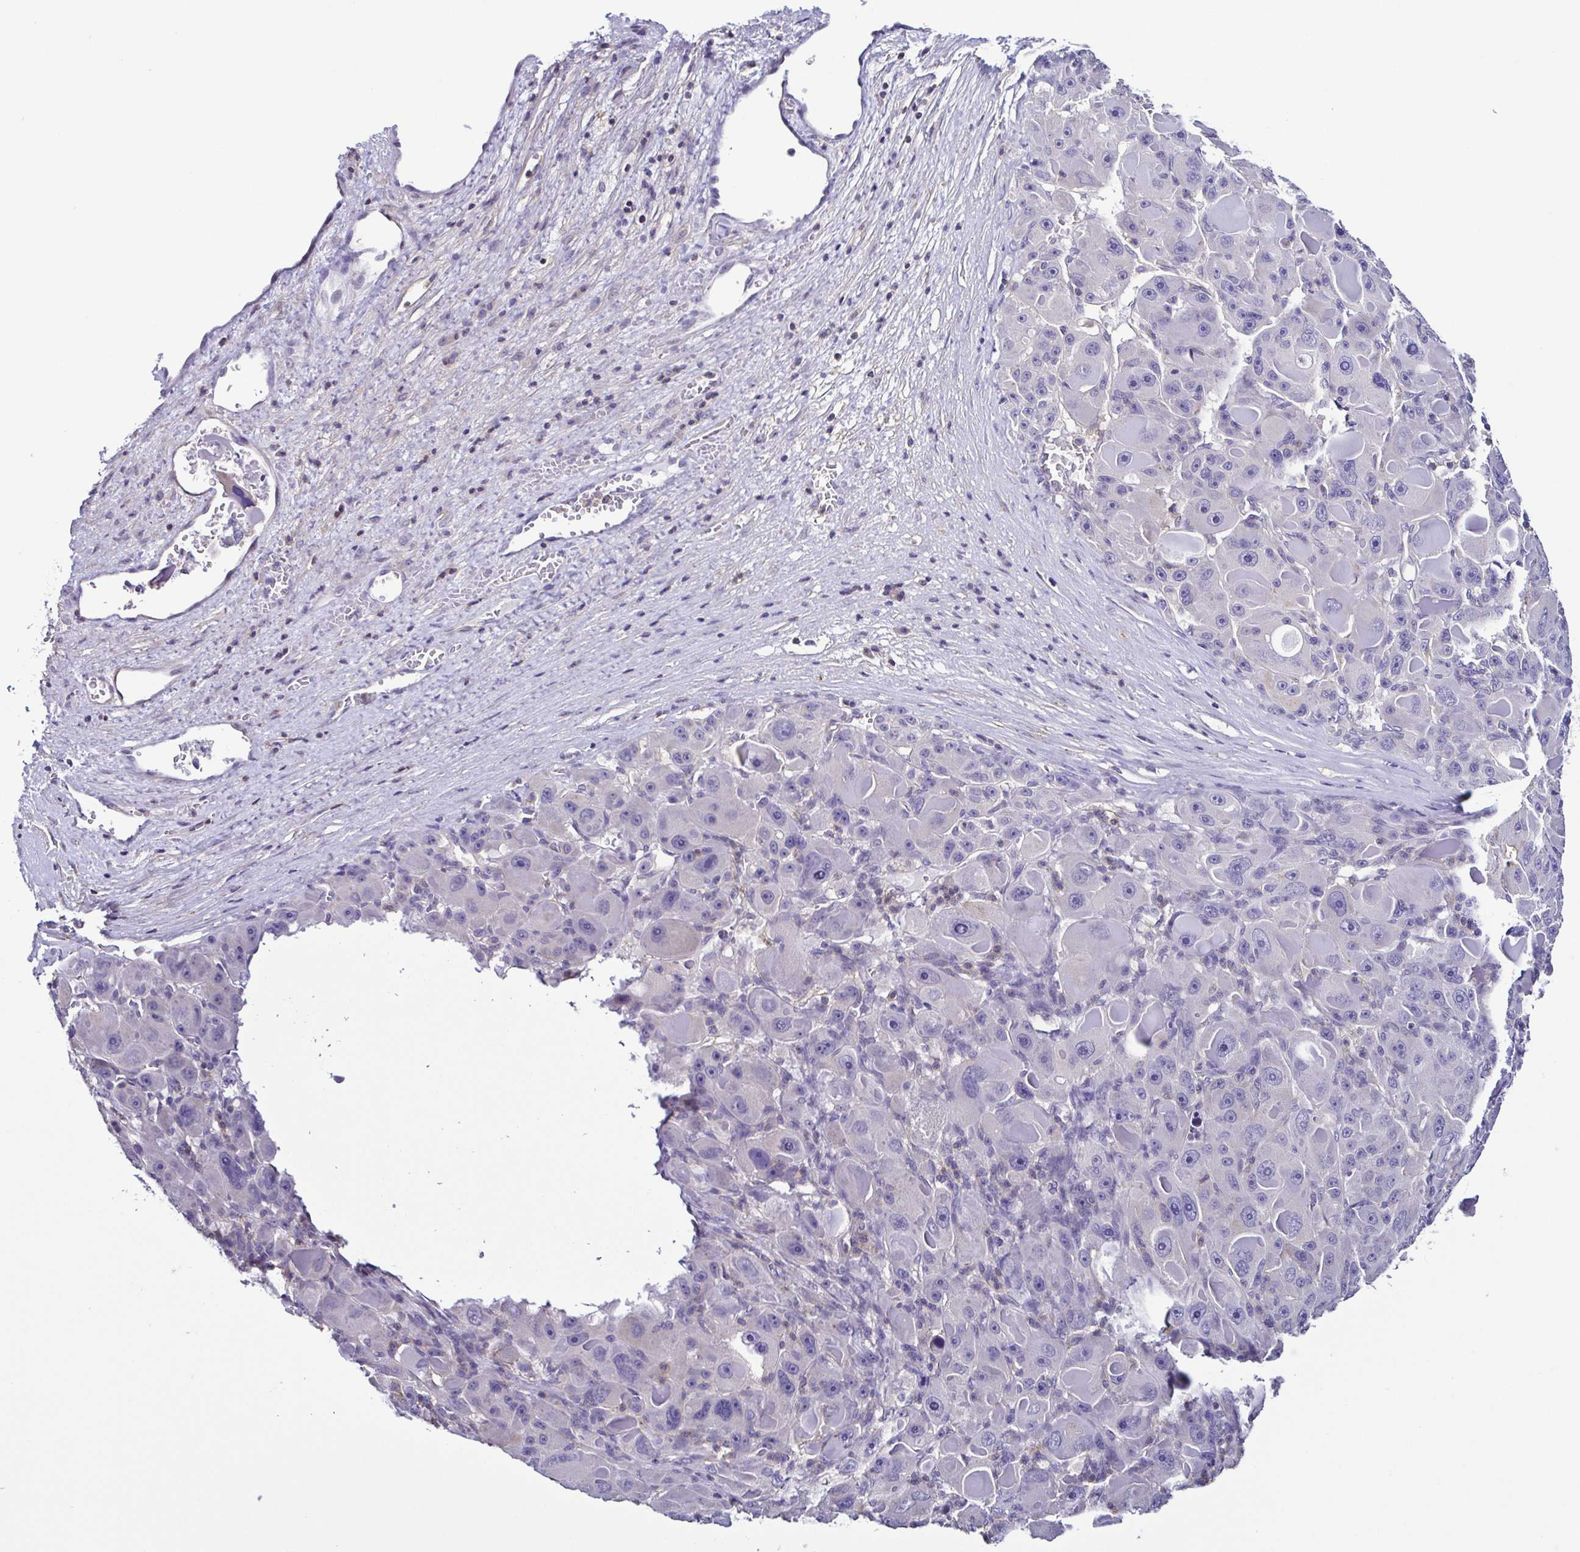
{"staining": {"intensity": "negative", "quantity": "none", "location": "none"}, "tissue": "liver cancer", "cell_type": "Tumor cells", "image_type": "cancer", "snomed": [{"axis": "morphology", "description": "Carcinoma, Hepatocellular, NOS"}, {"axis": "topography", "description": "Liver"}], "caption": "There is no significant staining in tumor cells of liver cancer (hepatocellular carcinoma).", "gene": "TNNT2", "patient": {"sex": "male", "age": 76}}